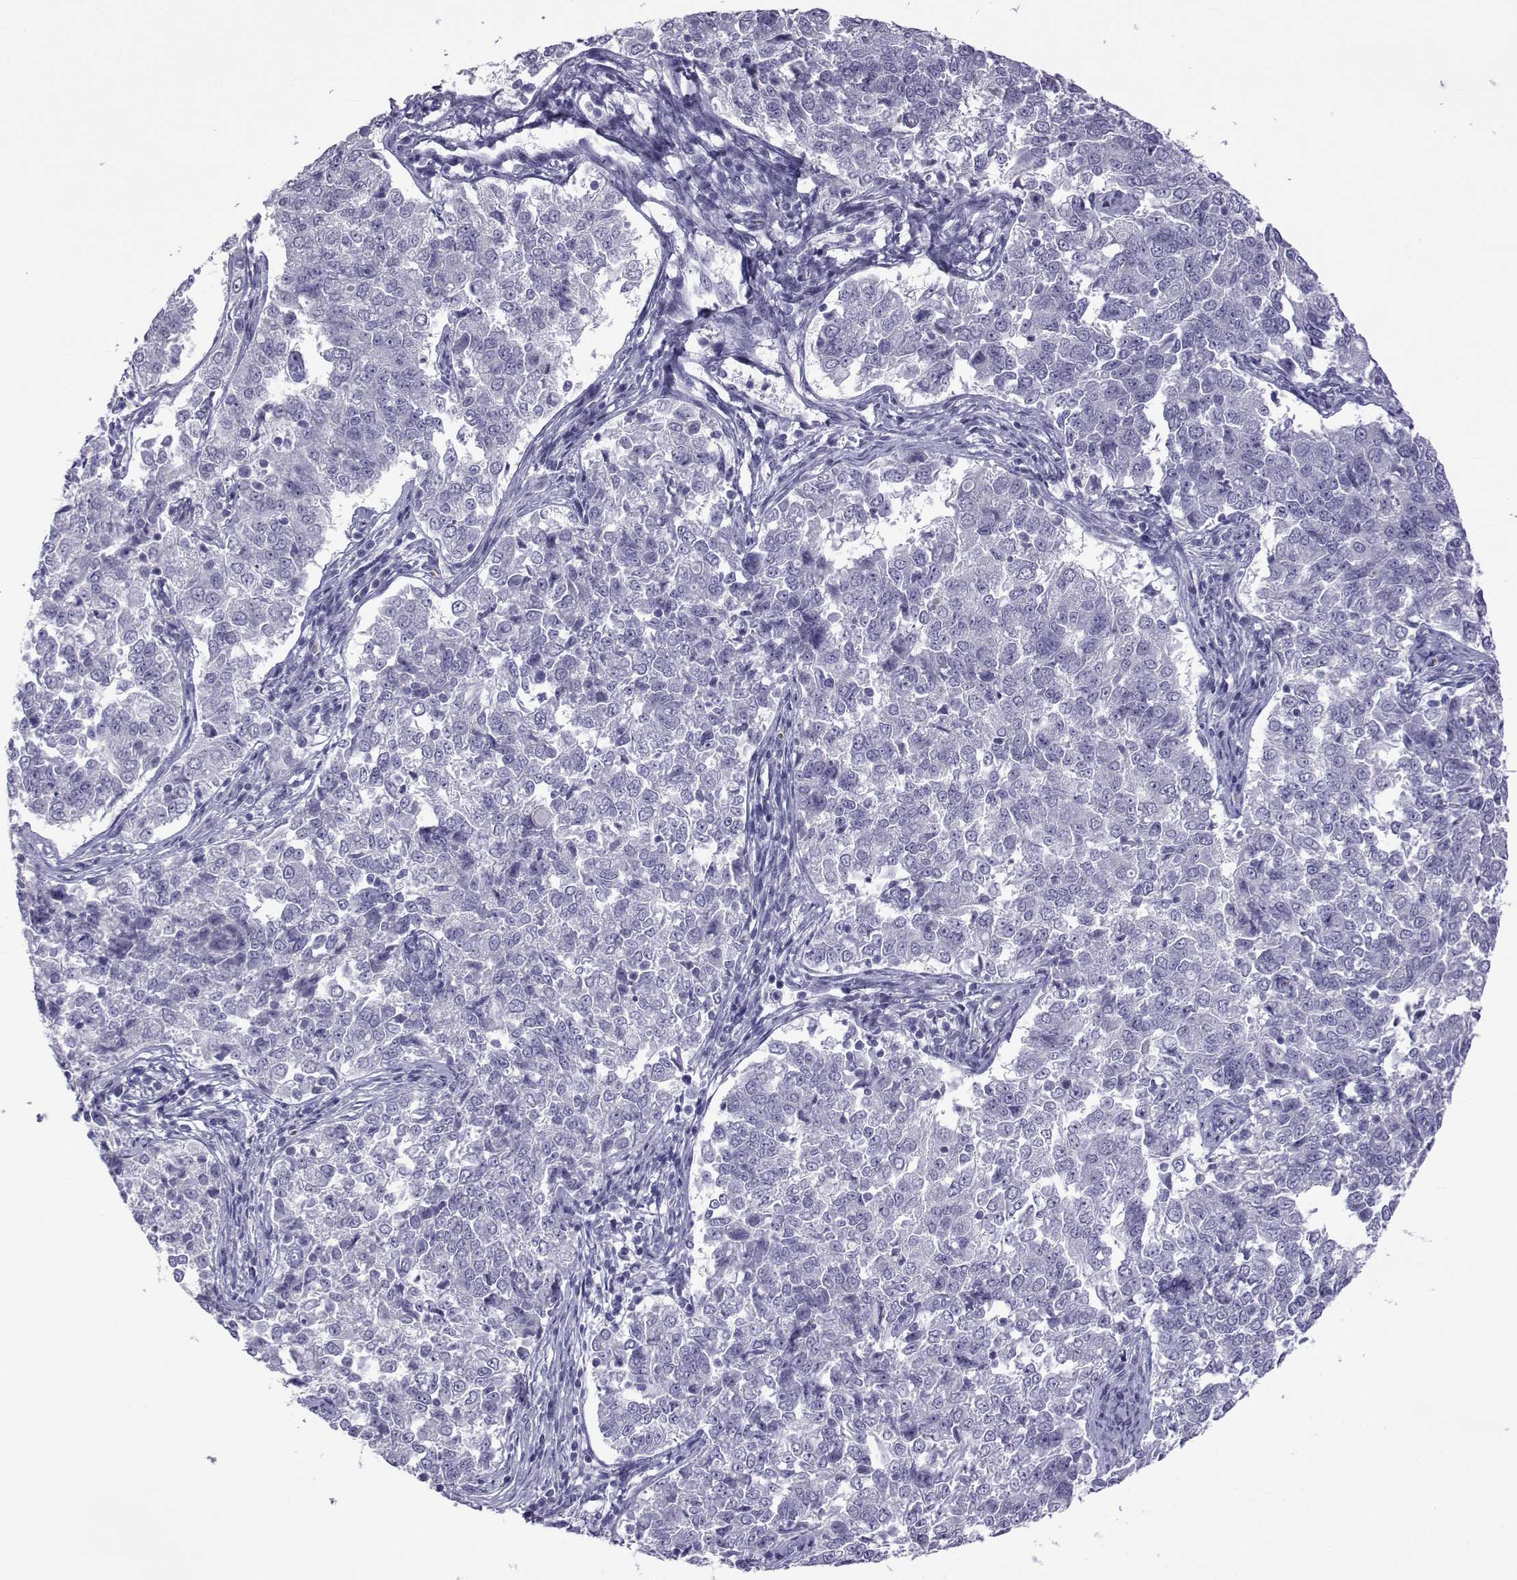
{"staining": {"intensity": "negative", "quantity": "none", "location": "none"}, "tissue": "endometrial cancer", "cell_type": "Tumor cells", "image_type": "cancer", "snomed": [{"axis": "morphology", "description": "Adenocarcinoma, NOS"}, {"axis": "topography", "description": "Endometrium"}], "caption": "Human endometrial adenocarcinoma stained for a protein using immunohistochemistry demonstrates no staining in tumor cells.", "gene": "ACTL7A", "patient": {"sex": "female", "age": 43}}